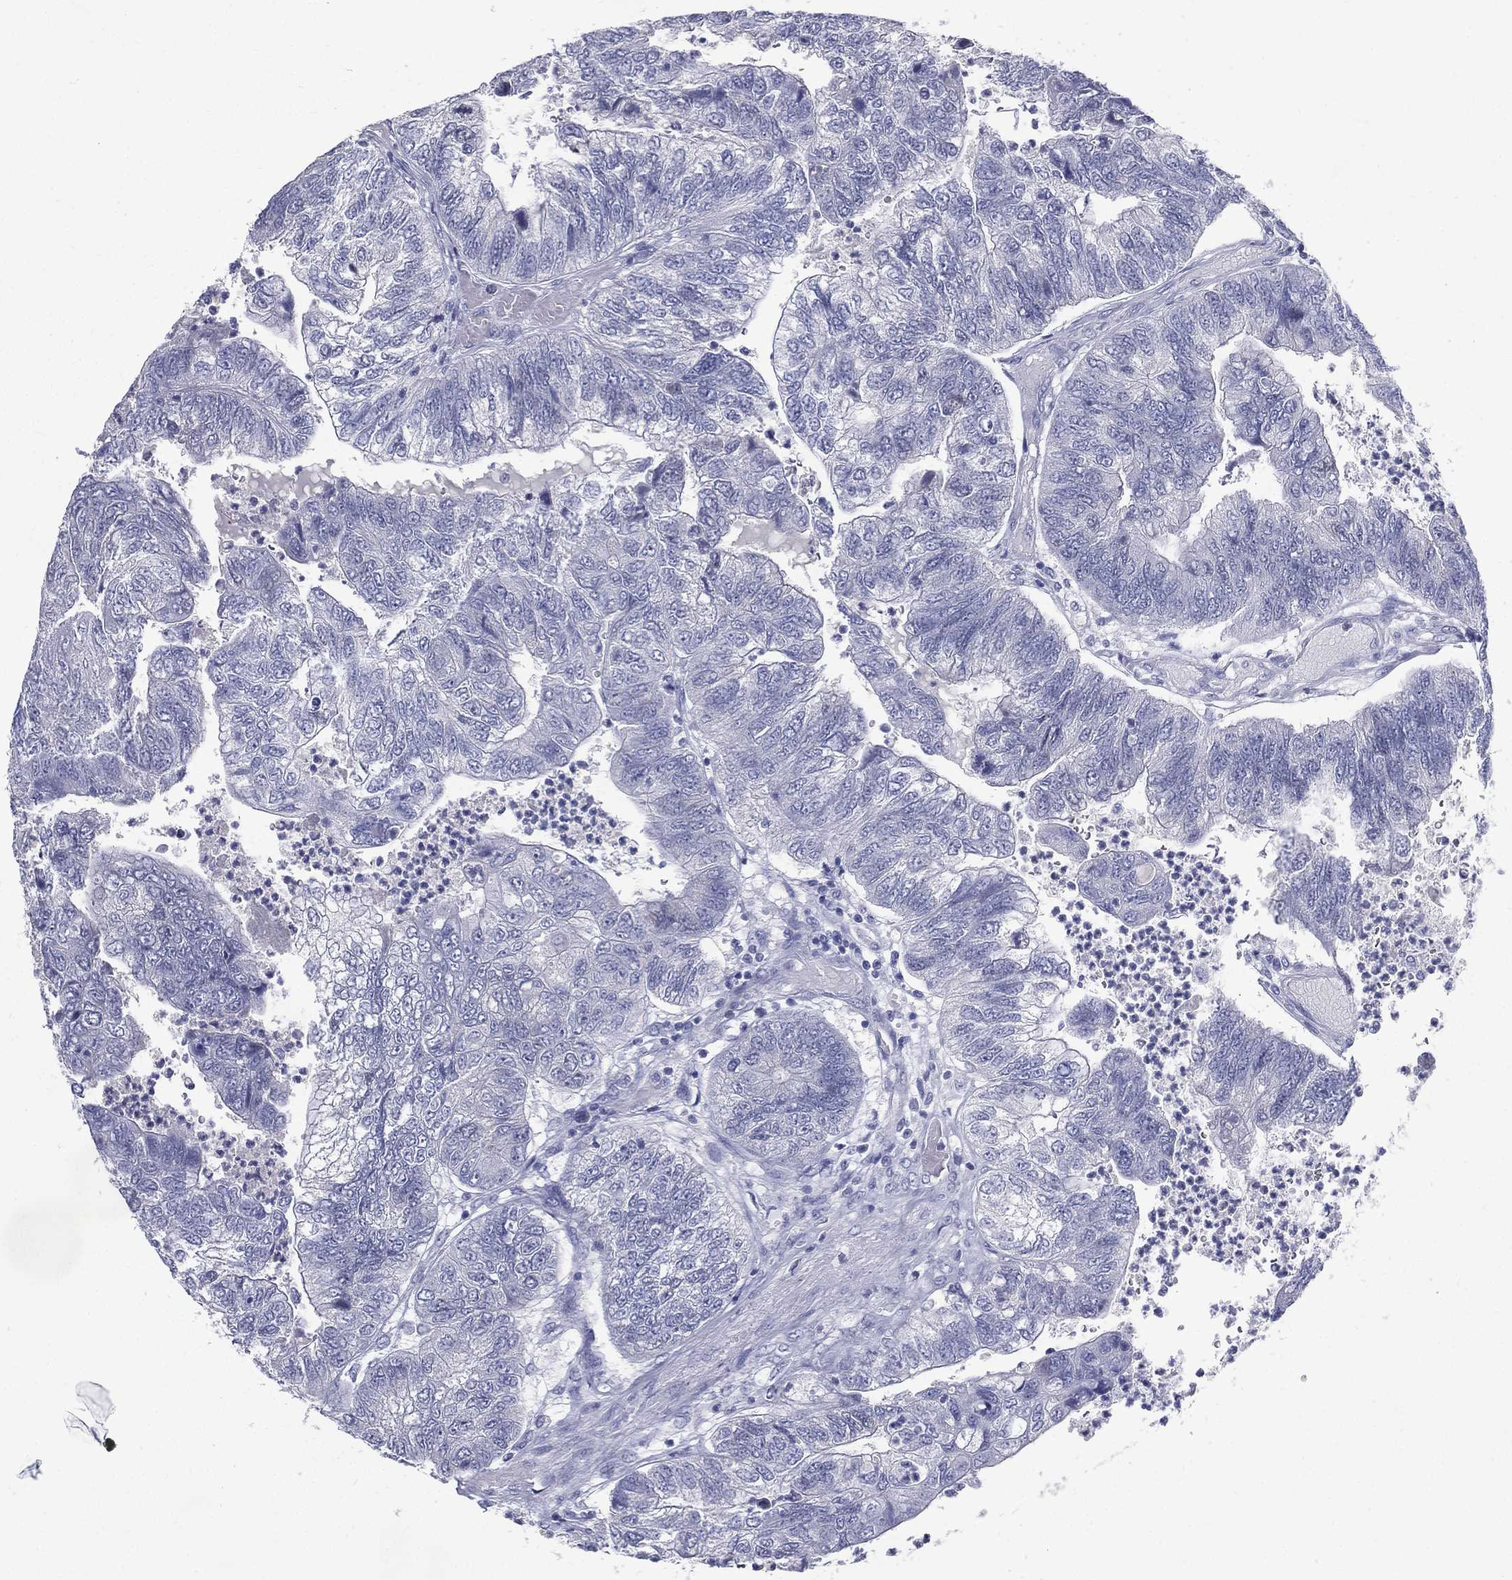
{"staining": {"intensity": "negative", "quantity": "none", "location": "none"}, "tissue": "colorectal cancer", "cell_type": "Tumor cells", "image_type": "cancer", "snomed": [{"axis": "morphology", "description": "Adenocarcinoma, NOS"}, {"axis": "topography", "description": "Colon"}], "caption": "Immunohistochemistry (IHC) histopathology image of neoplastic tissue: colorectal cancer stained with DAB (3,3'-diaminobenzidine) exhibits no significant protein staining in tumor cells.", "gene": "KIF2C", "patient": {"sex": "female", "age": 67}}